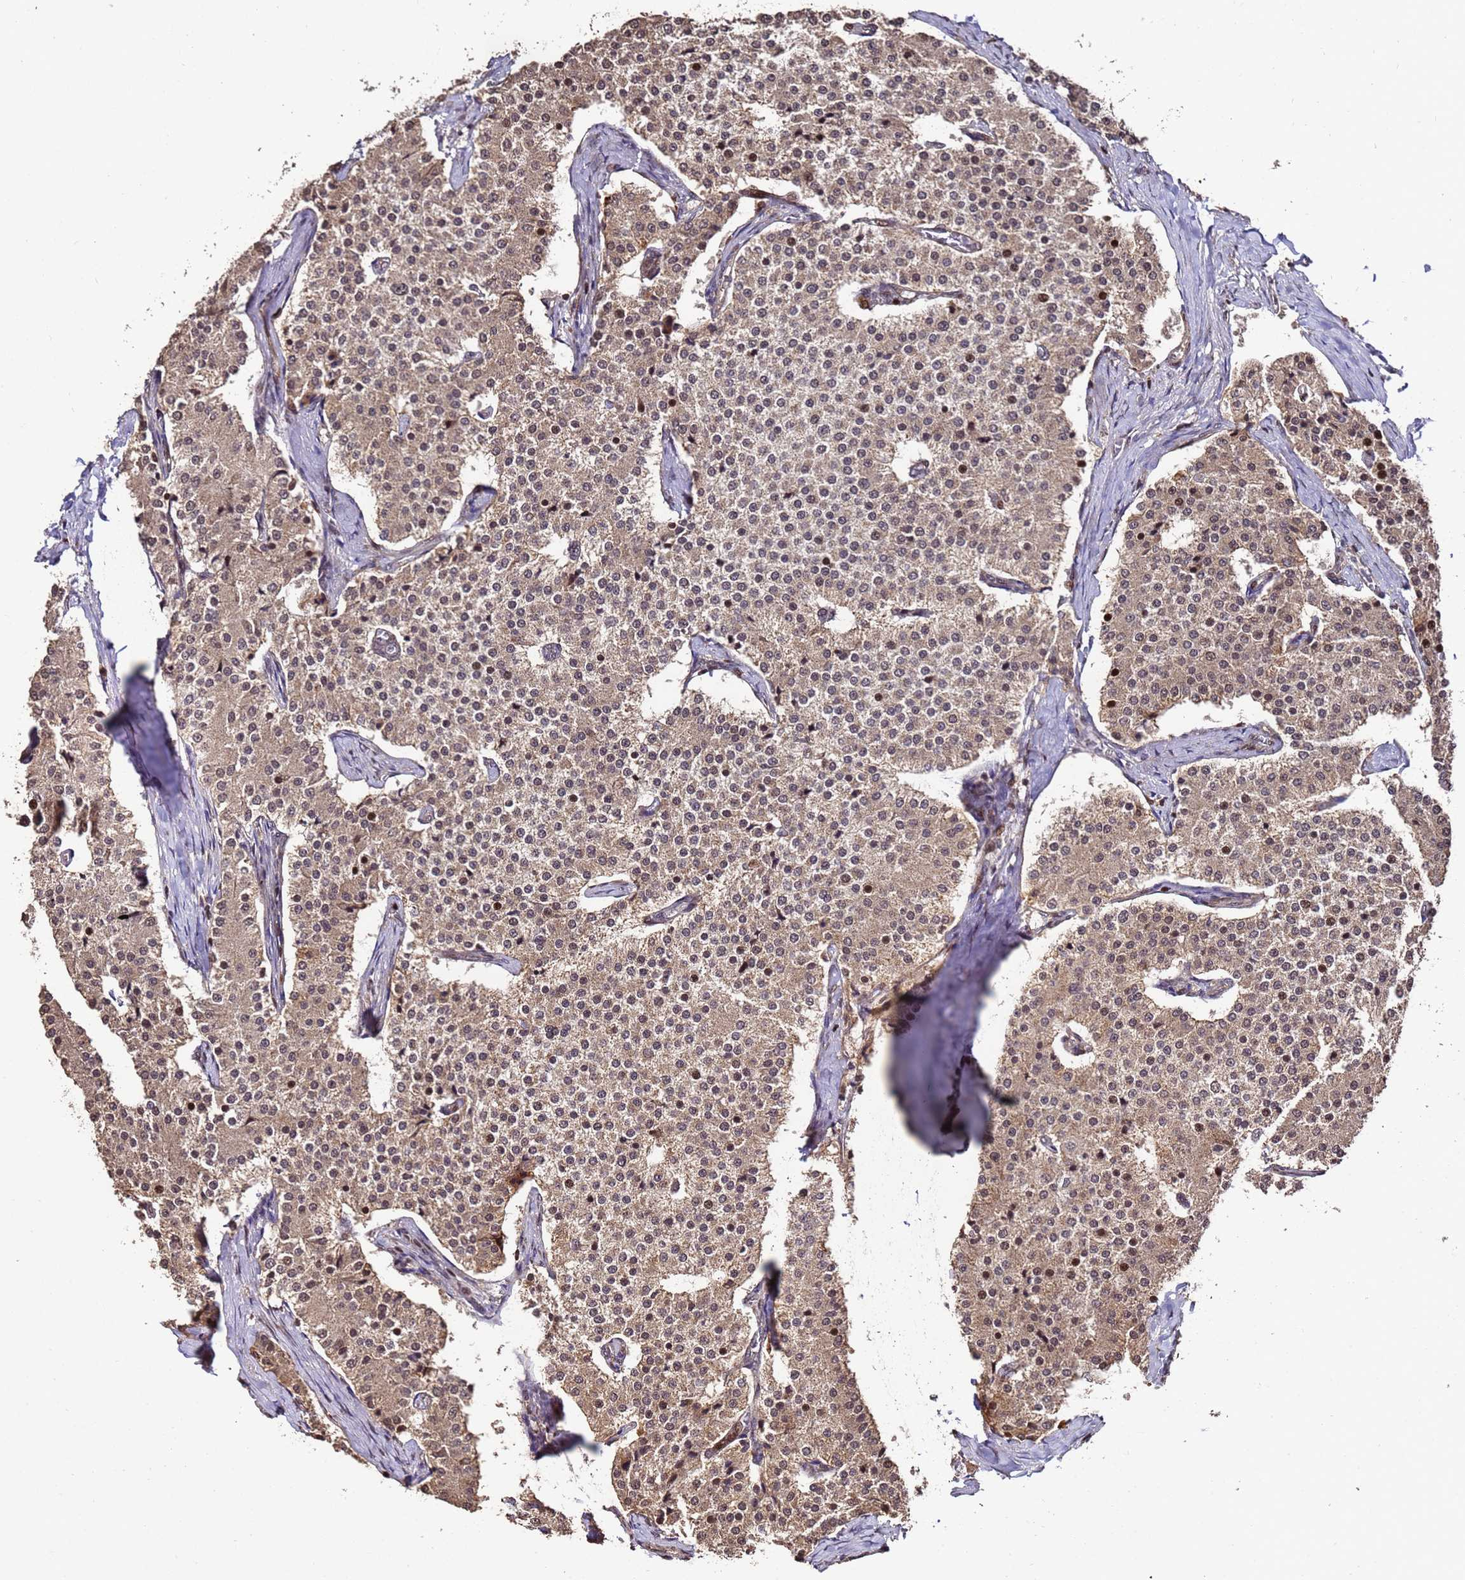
{"staining": {"intensity": "moderate", "quantity": ">75%", "location": "cytoplasmic/membranous,nuclear"}, "tissue": "carcinoid", "cell_type": "Tumor cells", "image_type": "cancer", "snomed": [{"axis": "morphology", "description": "Carcinoid, malignant, NOS"}, {"axis": "topography", "description": "Colon"}], "caption": "Protein expression analysis of carcinoid (malignant) displays moderate cytoplasmic/membranous and nuclear expression in approximately >75% of tumor cells. (DAB (3,3'-diaminobenzidine) IHC, brown staining for protein, blue staining for nuclei).", "gene": "PRODH", "patient": {"sex": "female", "age": 52}}